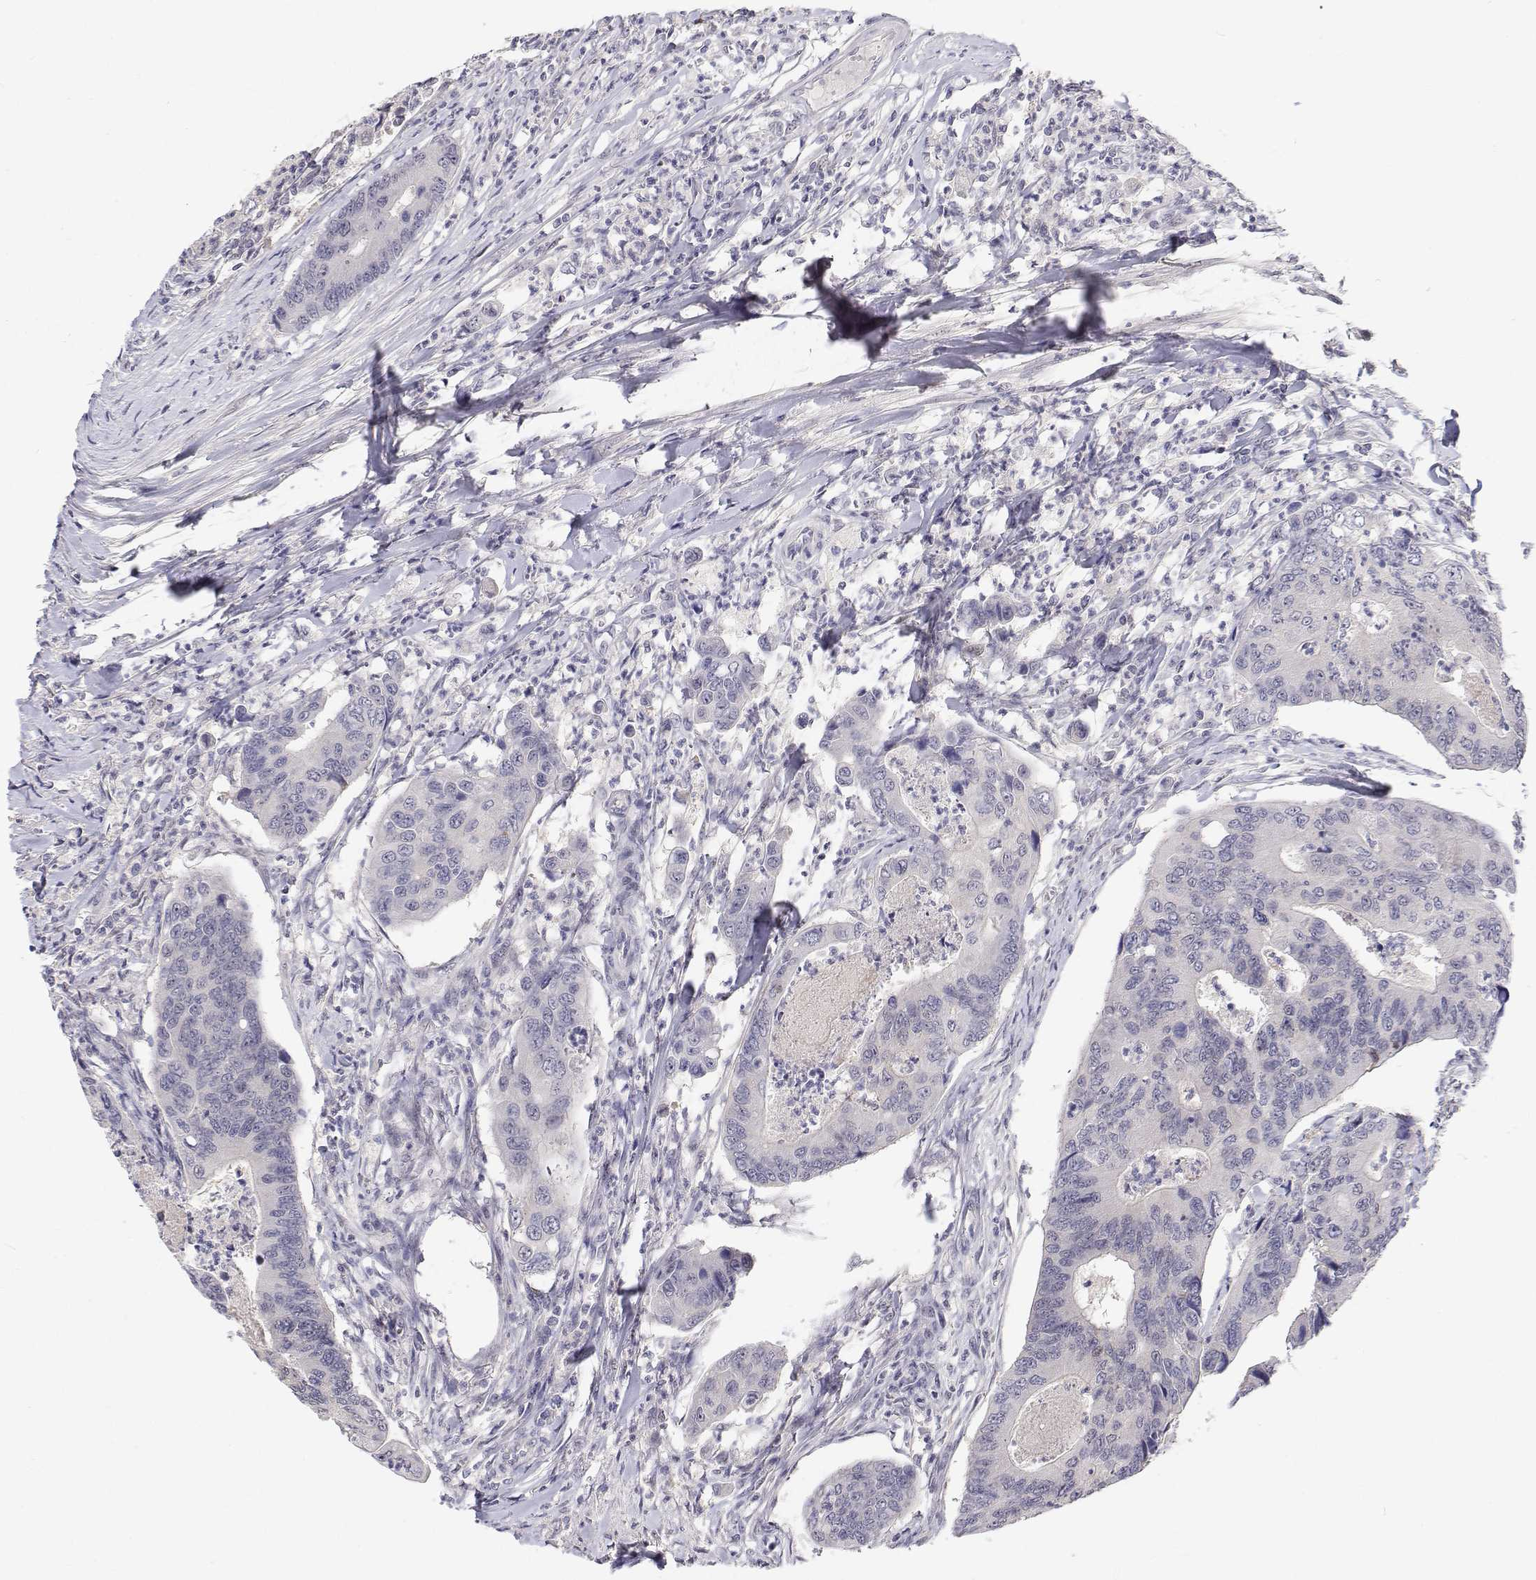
{"staining": {"intensity": "negative", "quantity": "none", "location": "none"}, "tissue": "colorectal cancer", "cell_type": "Tumor cells", "image_type": "cancer", "snomed": [{"axis": "morphology", "description": "Adenocarcinoma, NOS"}, {"axis": "topography", "description": "Colon"}], "caption": "Tumor cells are negative for brown protein staining in adenocarcinoma (colorectal). (DAB IHC with hematoxylin counter stain).", "gene": "MYPN", "patient": {"sex": "female", "age": 67}}